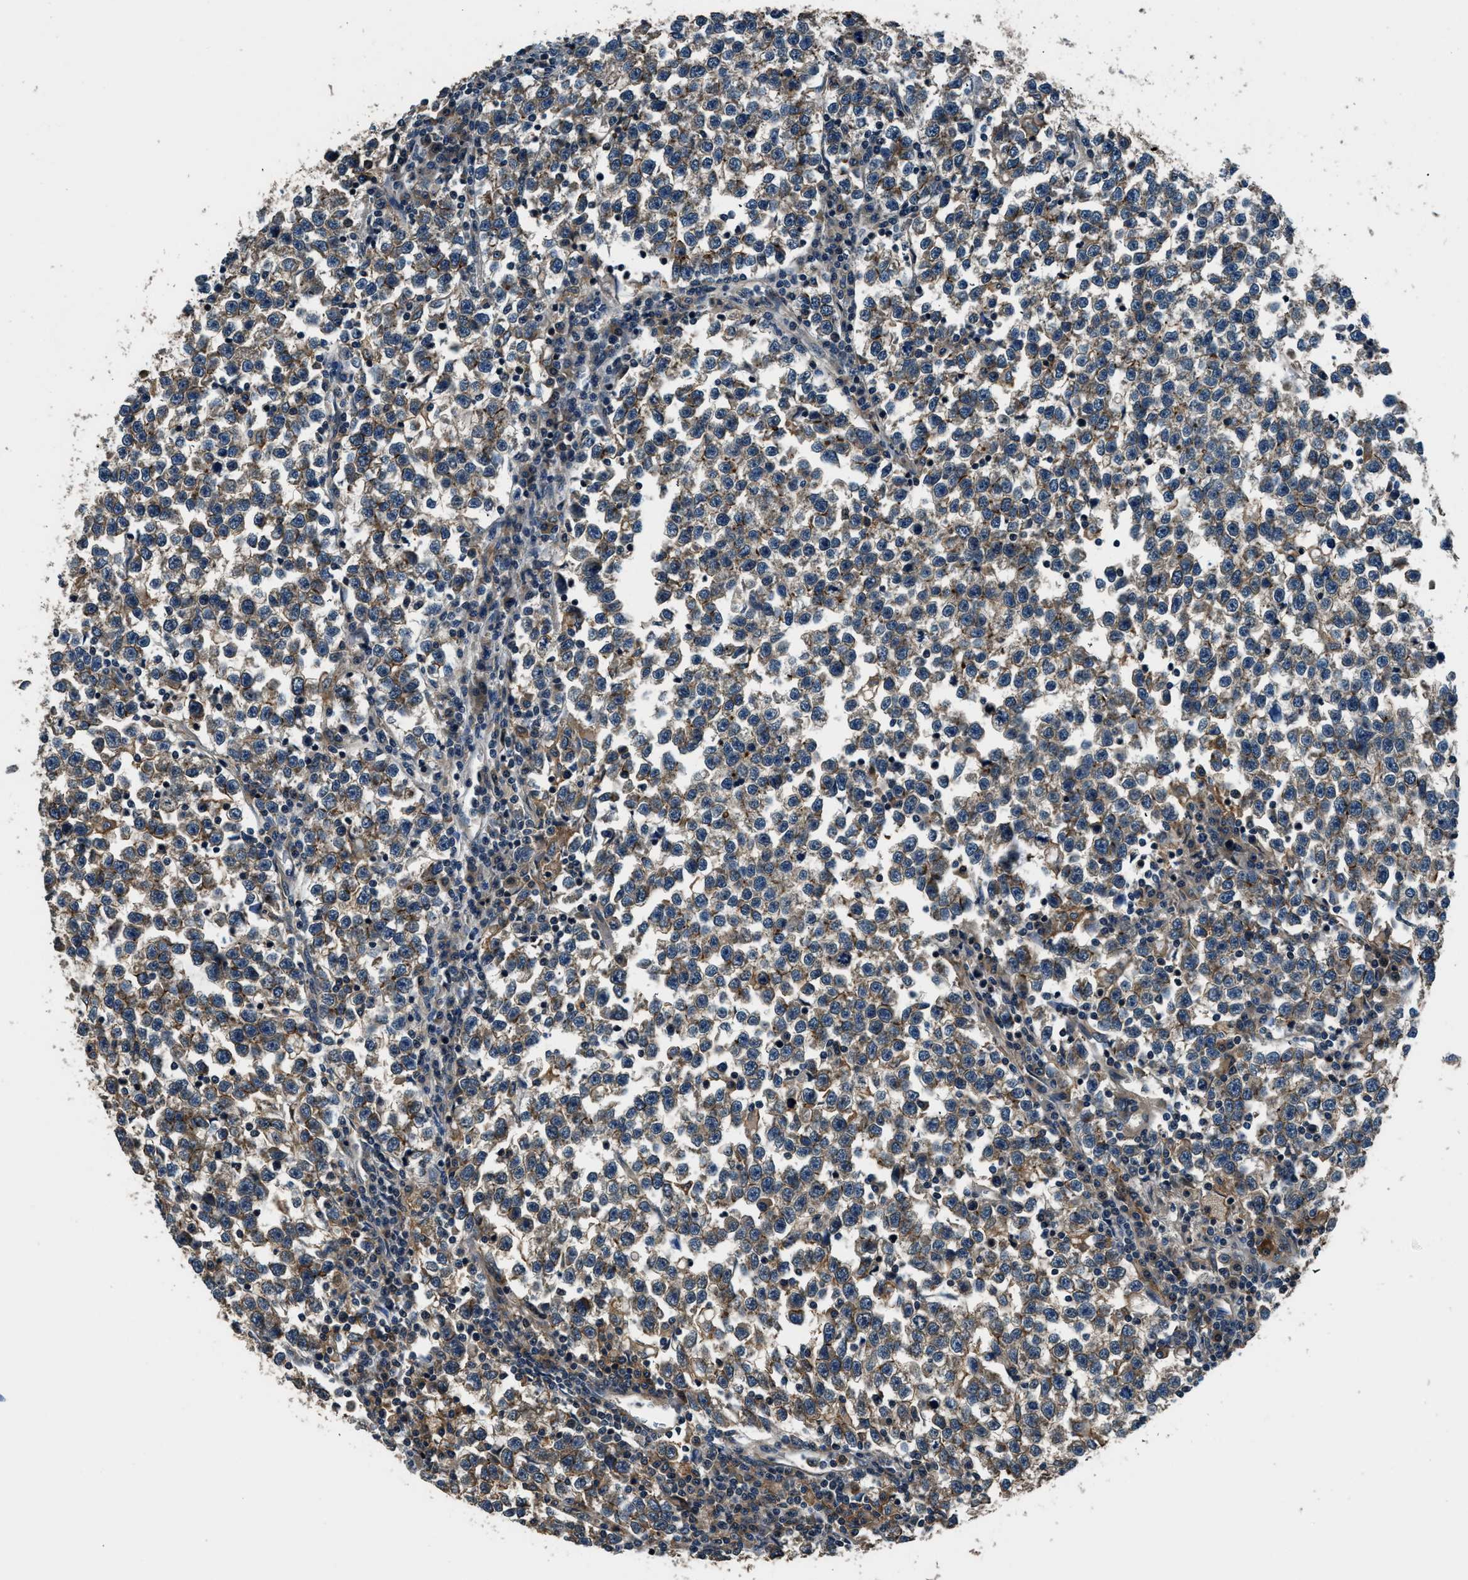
{"staining": {"intensity": "moderate", "quantity": "25%-75%", "location": "cytoplasmic/membranous"}, "tissue": "testis cancer", "cell_type": "Tumor cells", "image_type": "cancer", "snomed": [{"axis": "morphology", "description": "Normal tissue, NOS"}, {"axis": "morphology", "description": "Seminoma, NOS"}, {"axis": "topography", "description": "Testis"}], "caption": "Seminoma (testis) stained with immunohistochemistry (IHC) demonstrates moderate cytoplasmic/membranous positivity in about 25%-75% of tumor cells. The protein is stained brown, and the nuclei are stained in blue (DAB IHC with brightfield microscopy, high magnification).", "gene": "ARHGEF11", "patient": {"sex": "male", "age": 43}}